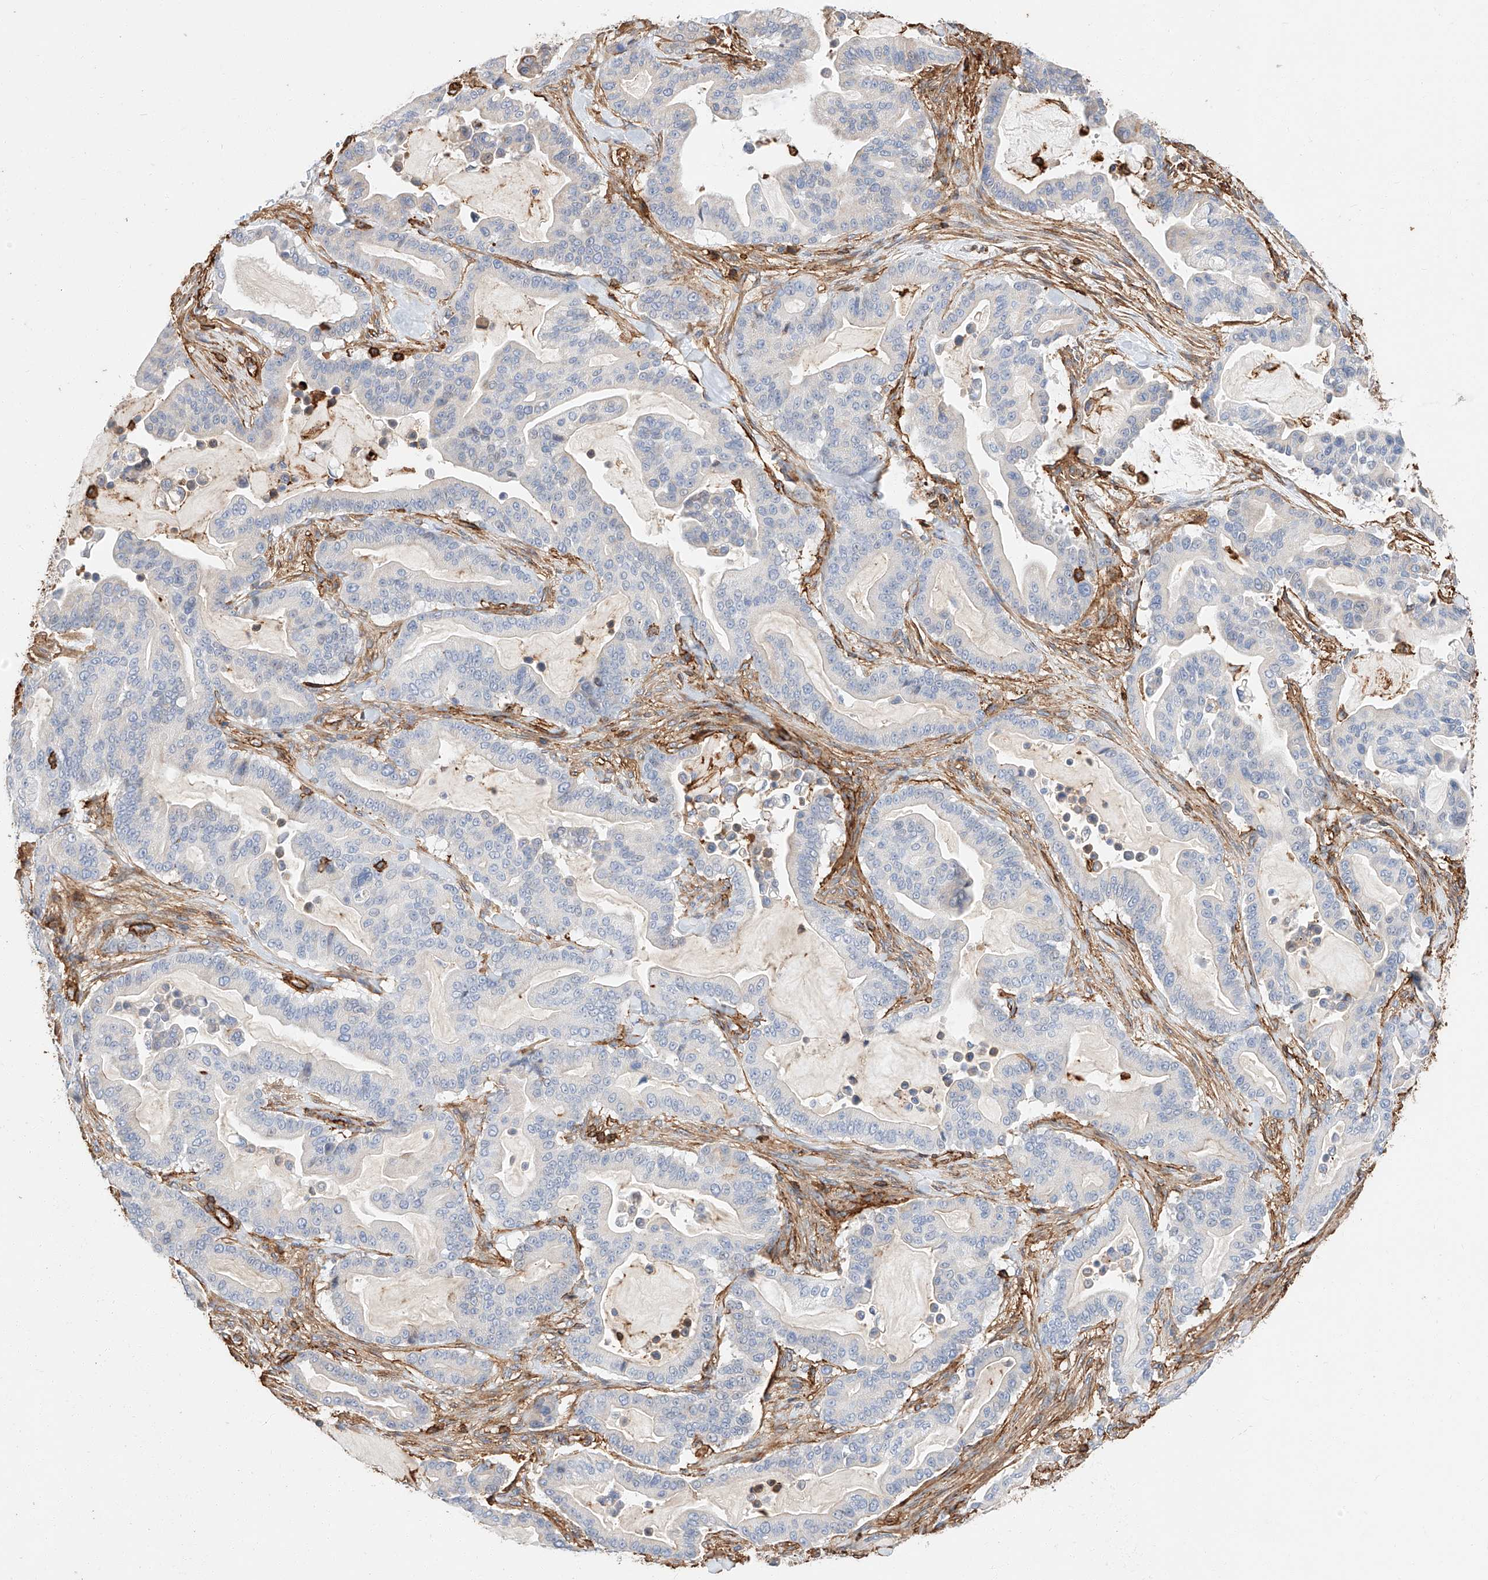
{"staining": {"intensity": "negative", "quantity": "none", "location": "none"}, "tissue": "pancreatic cancer", "cell_type": "Tumor cells", "image_type": "cancer", "snomed": [{"axis": "morphology", "description": "Adenocarcinoma, NOS"}, {"axis": "topography", "description": "Pancreas"}], "caption": "Immunohistochemistry (IHC) image of neoplastic tissue: human pancreatic cancer stained with DAB (3,3'-diaminobenzidine) reveals no significant protein positivity in tumor cells. (DAB (3,3'-diaminobenzidine) immunohistochemistry visualized using brightfield microscopy, high magnification).", "gene": "WFS1", "patient": {"sex": "male", "age": 63}}